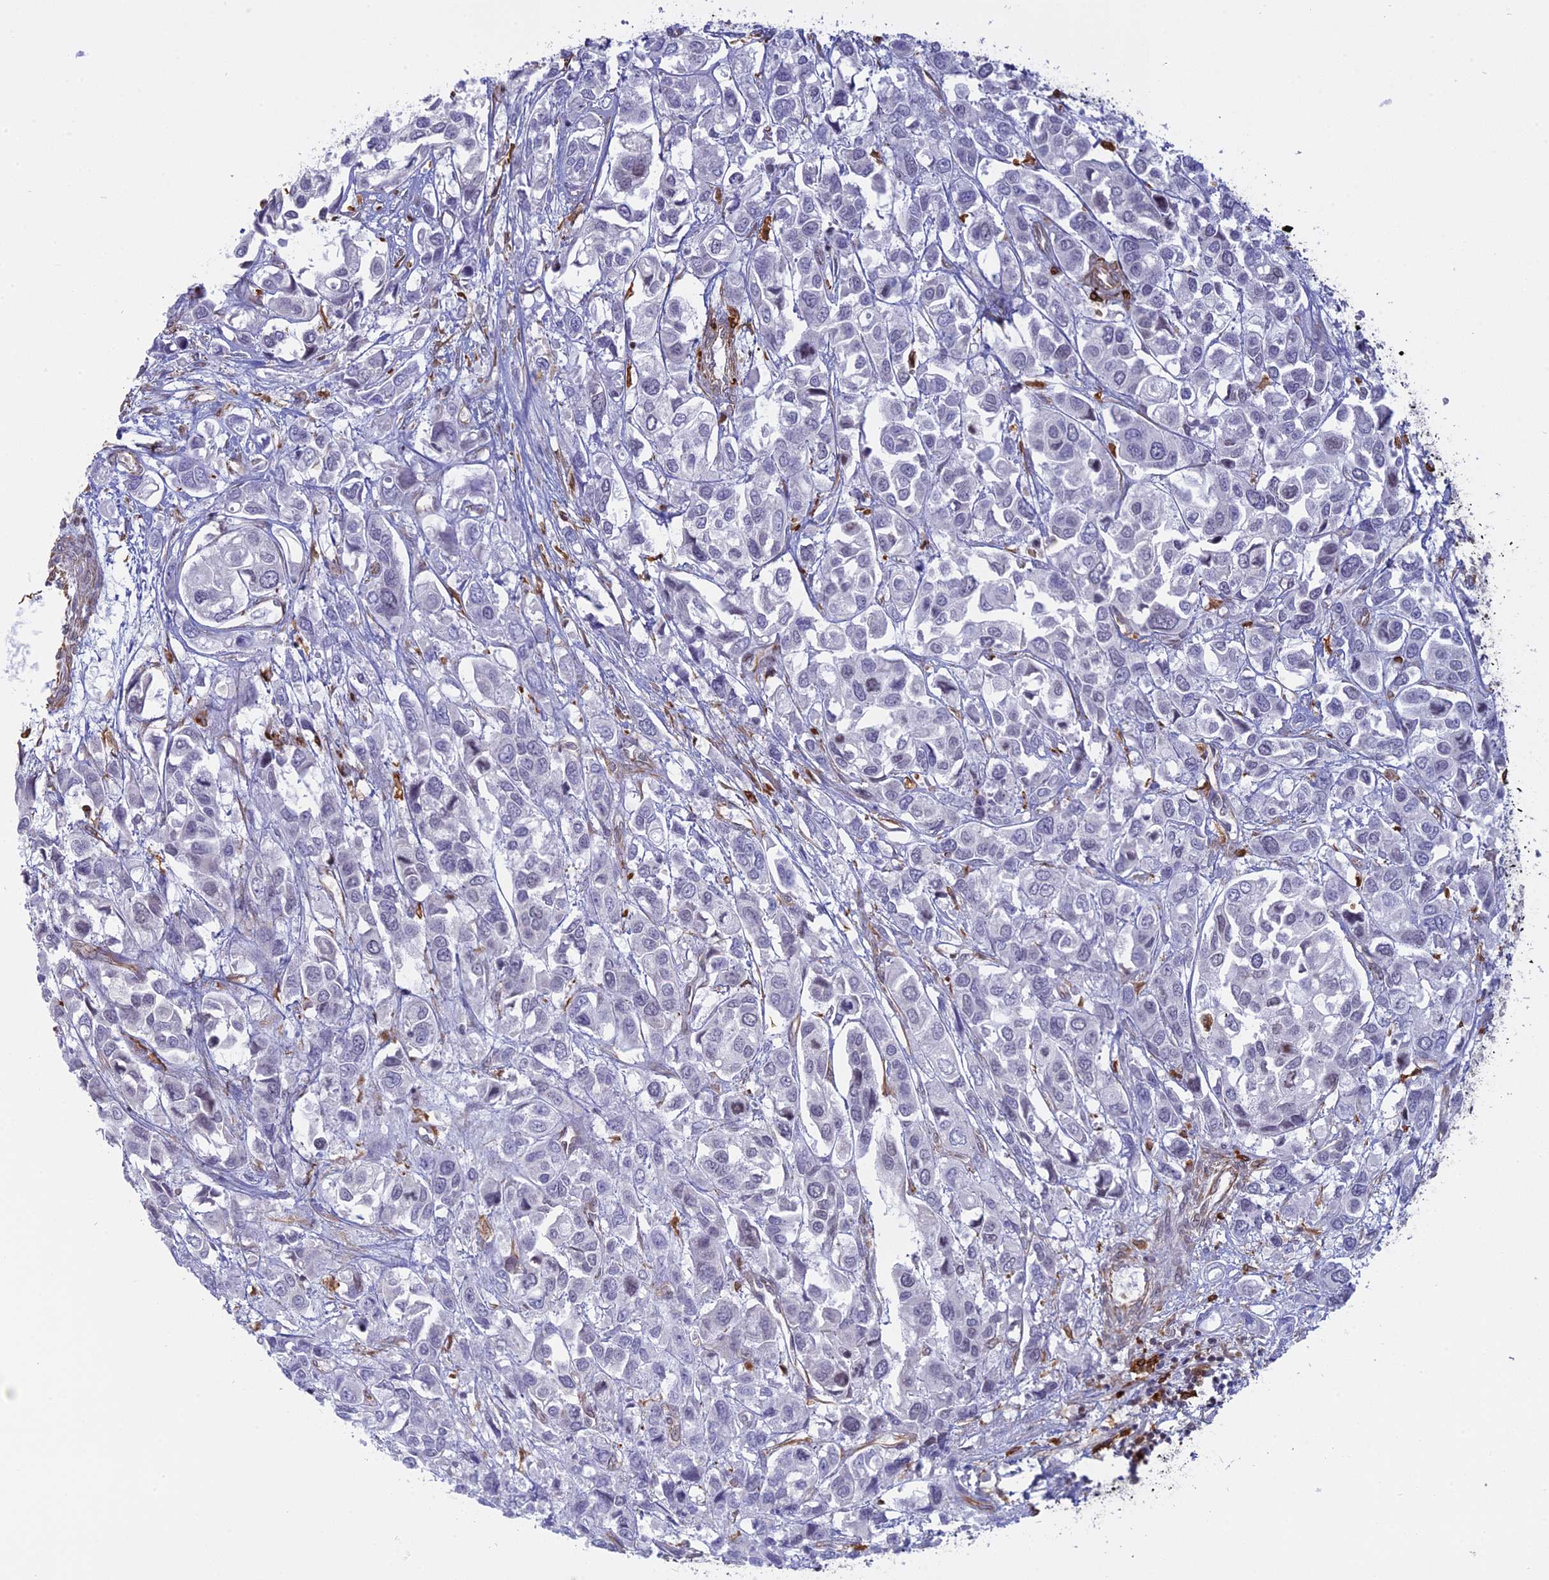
{"staining": {"intensity": "negative", "quantity": "none", "location": "none"}, "tissue": "urothelial cancer", "cell_type": "Tumor cells", "image_type": "cancer", "snomed": [{"axis": "morphology", "description": "Urothelial carcinoma, High grade"}, {"axis": "topography", "description": "Urinary bladder"}], "caption": "Tumor cells show no significant expression in urothelial cancer. (DAB immunohistochemistry (IHC) with hematoxylin counter stain).", "gene": "APOBR", "patient": {"sex": "male", "age": 67}}